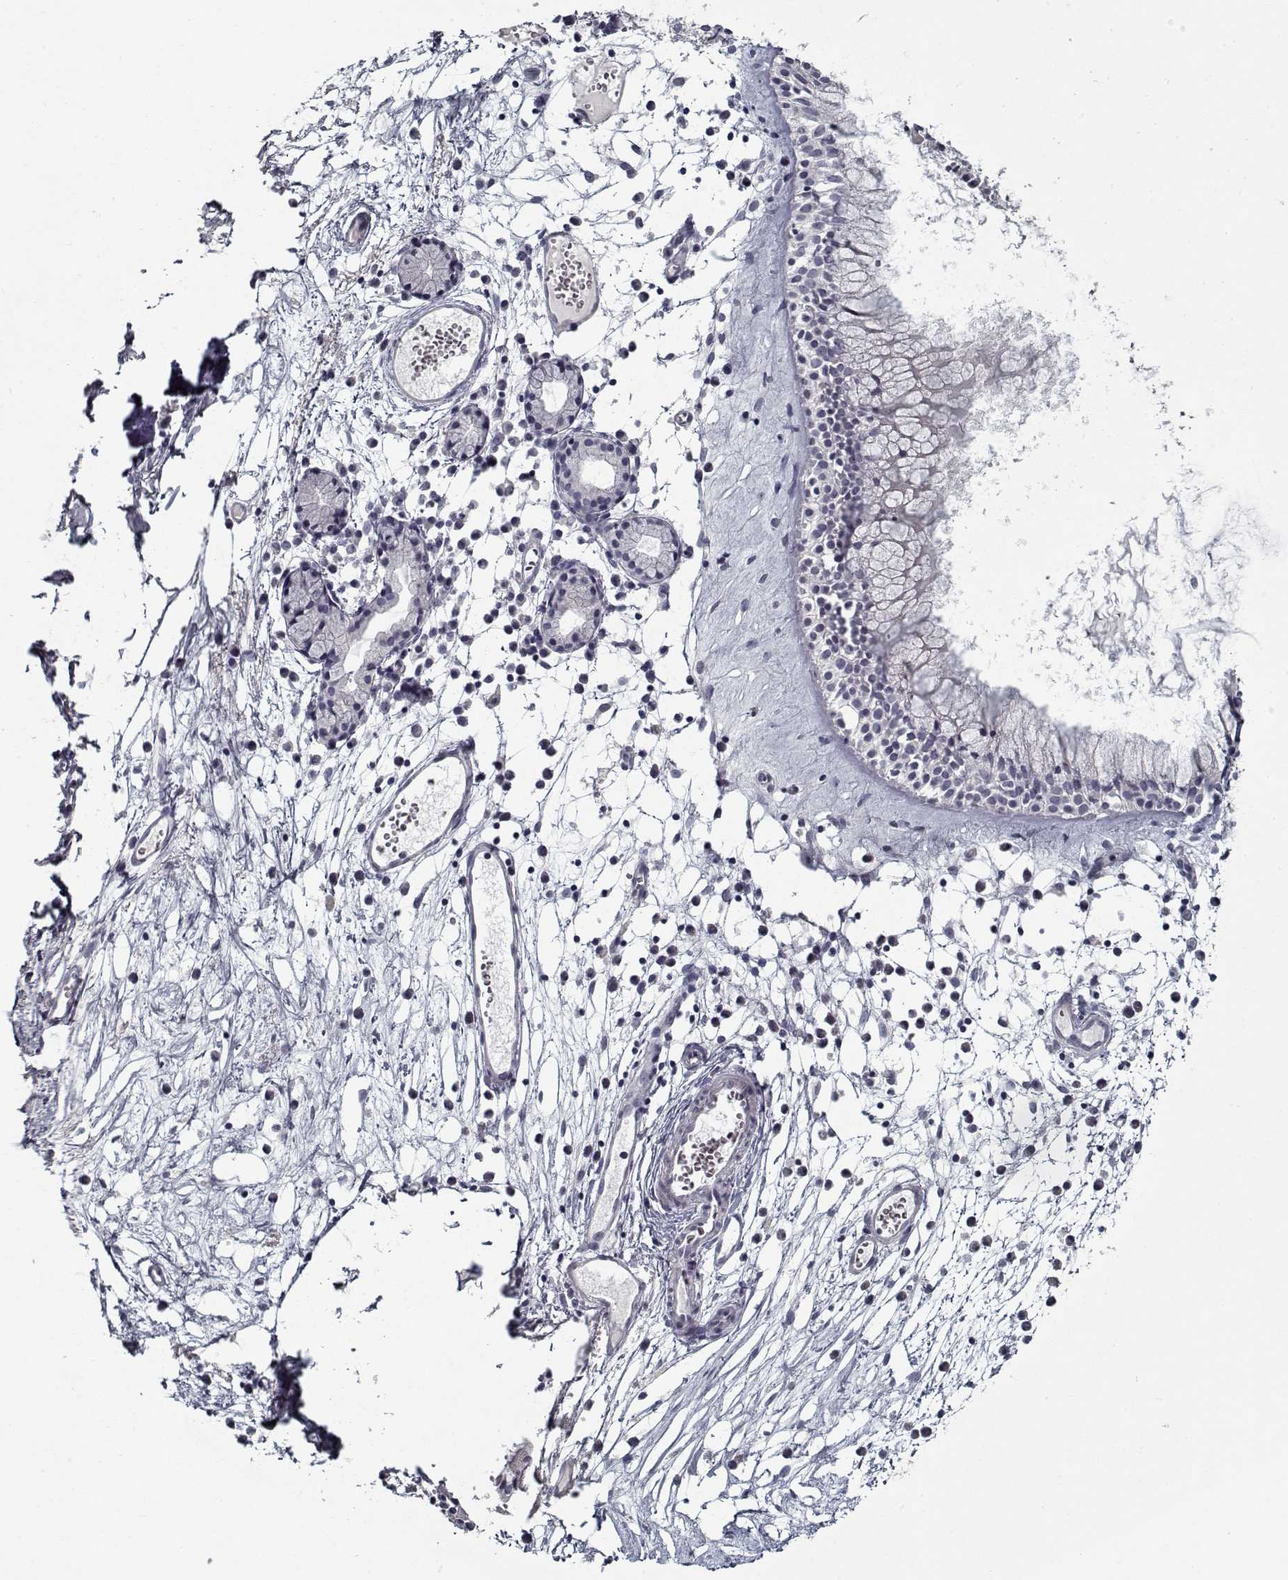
{"staining": {"intensity": "negative", "quantity": "none", "location": "none"}, "tissue": "nasopharynx", "cell_type": "Respiratory epithelial cells", "image_type": "normal", "snomed": [{"axis": "morphology", "description": "Normal tissue, NOS"}, {"axis": "topography", "description": "Nasopharynx"}], "caption": "Micrograph shows no protein positivity in respiratory epithelial cells of benign nasopharynx. (Stains: DAB (3,3'-diaminobenzidine) immunohistochemistry (IHC) with hematoxylin counter stain, Microscopy: brightfield microscopy at high magnification).", "gene": "GAD2", "patient": {"sex": "female", "age": 85}}